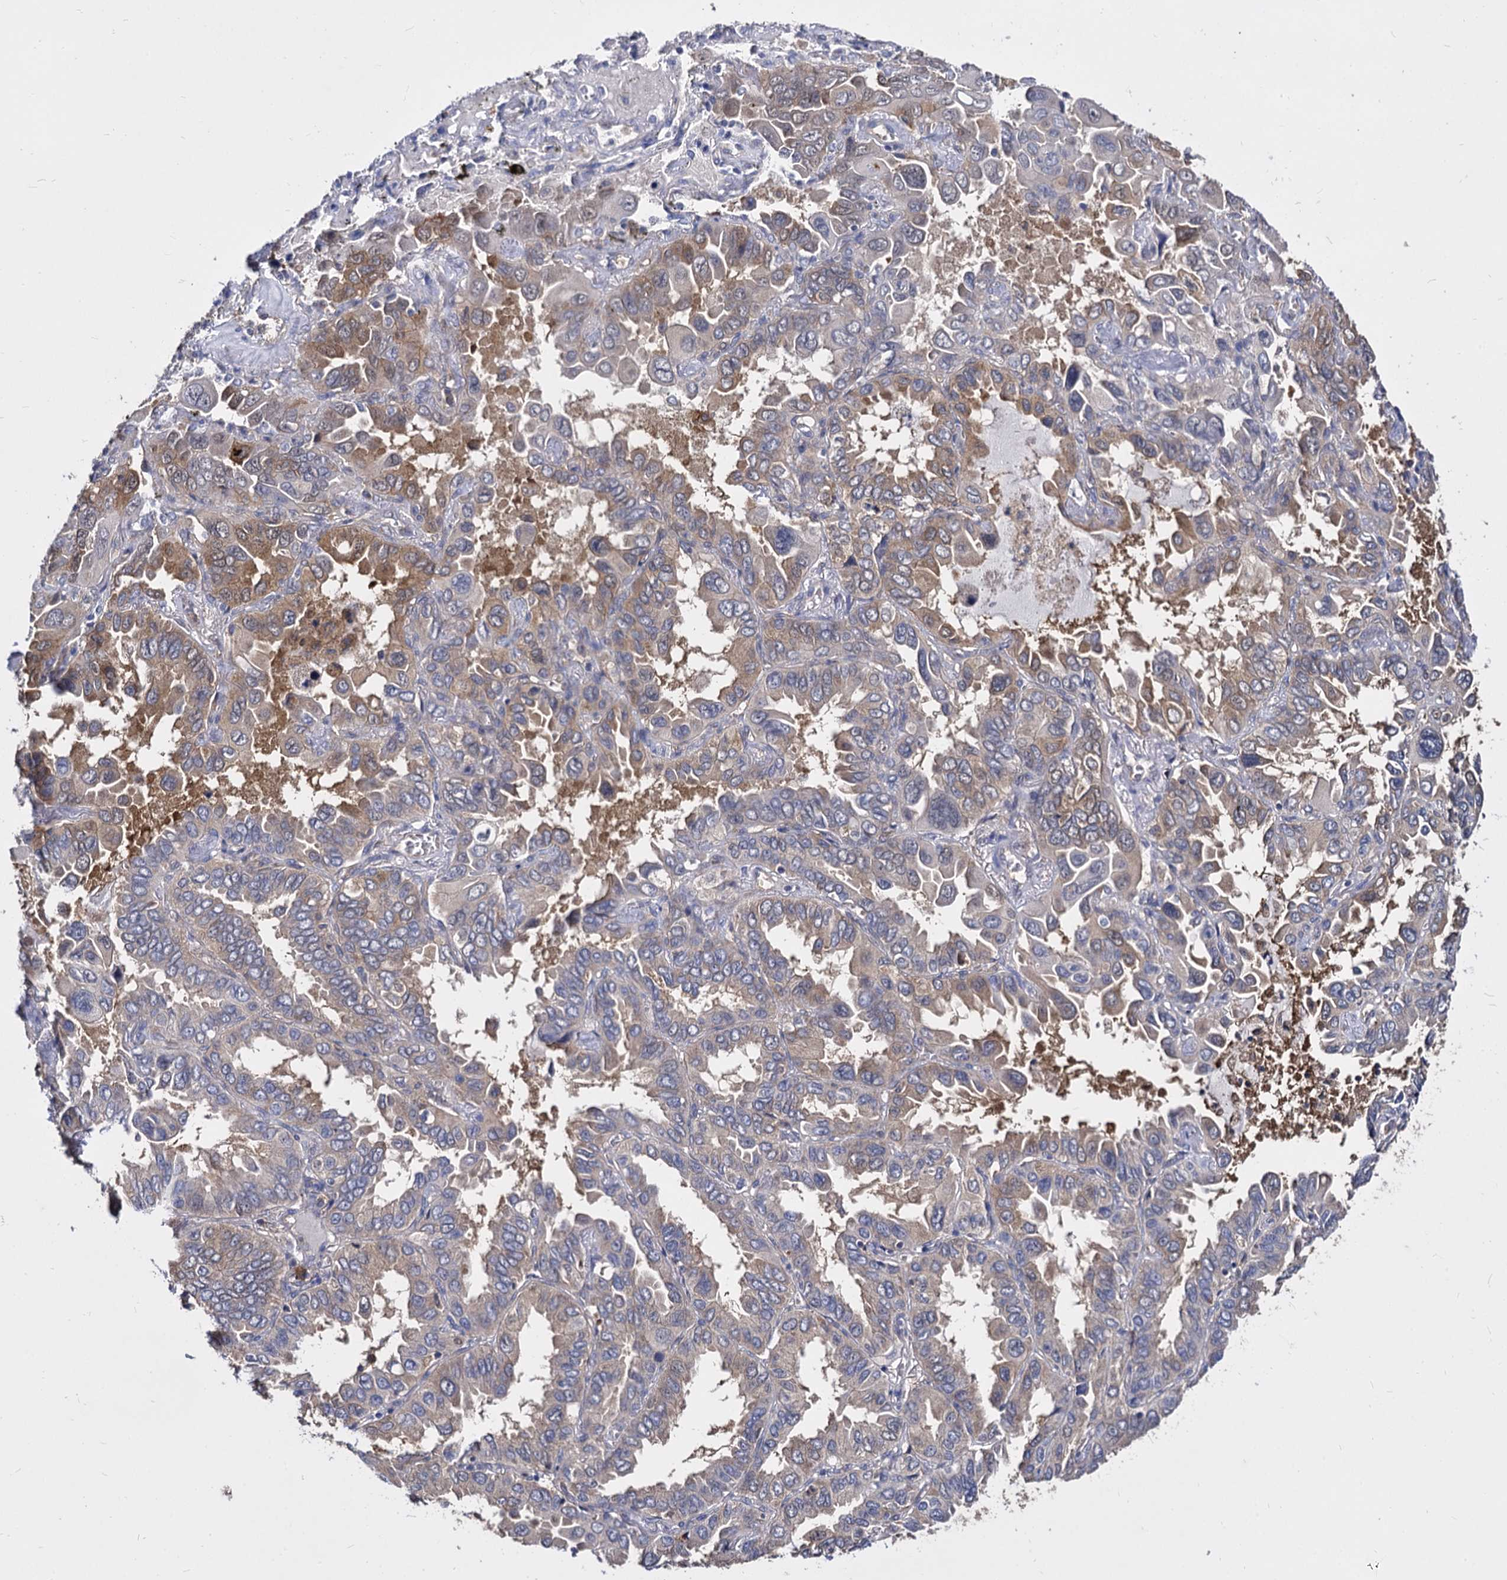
{"staining": {"intensity": "weak", "quantity": "<25%", "location": "cytoplasmic/membranous"}, "tissue": "lung cancer", "cell_type": "Tumor cells", "image_type": "cancer", "snomed": [{"axis": "morphology", "description": "Adenocarcinoma, NOS"}, {"axis": "topography", "description": "Lung"}], "caption": "This is an IHC micrograph of lung cancer. There is no staining in tumor cells.", "gene": "NME1", "patient": {"sex": "male", "age": 64}}